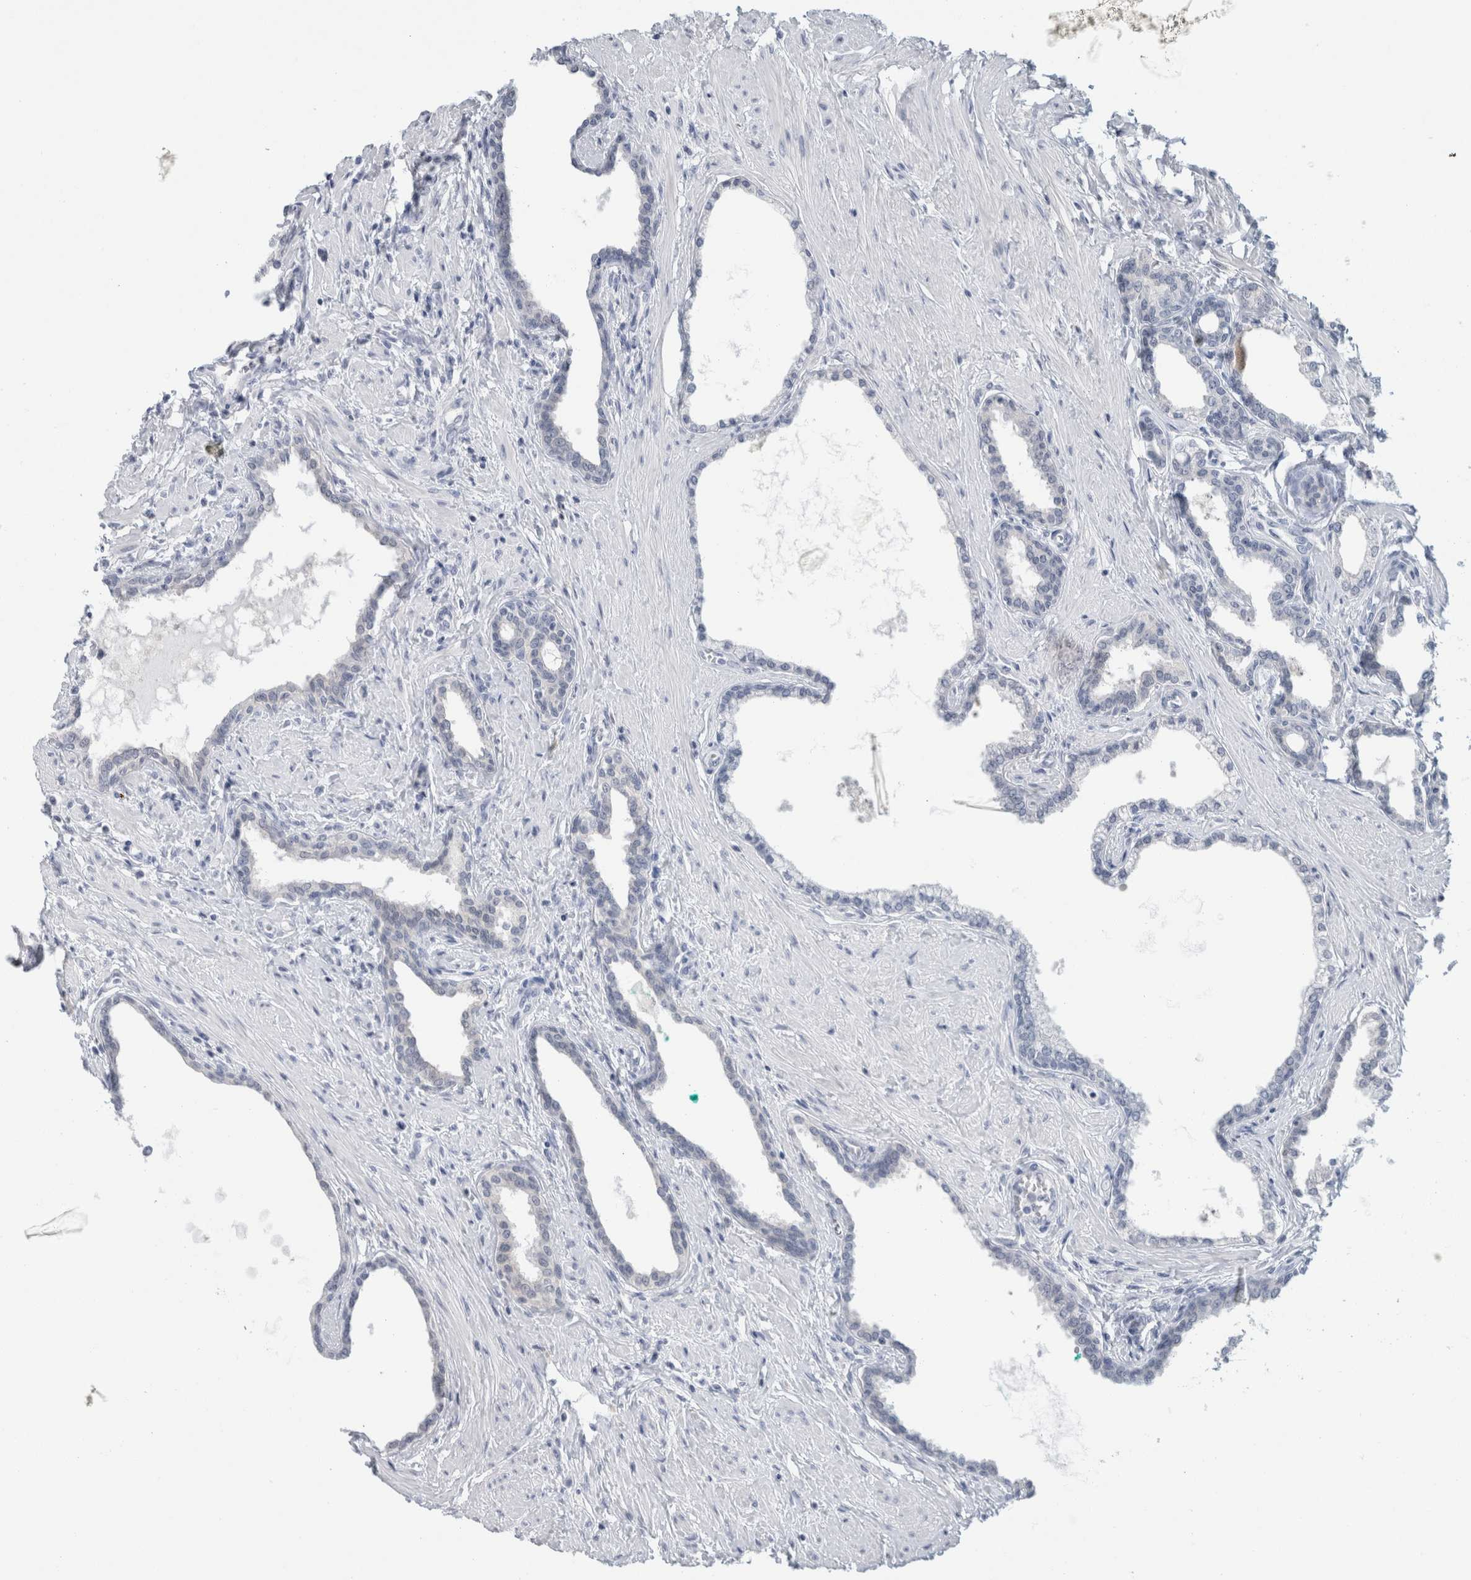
{"staining": {"intensity": "negative", "quantity": "none", "location": "none"}, "tissue": "prostate cancer", "cell_type": "Tumor cells", "image_type": "cancer", "snomed": [{"axis": "morphology", "description": "Adenocarcinoma, High grade"}, {"axis": "topography", "description": "Prostate"}], "caption": "DAB immunohistochemical staining of adenocarcinoma (high-grade) (prostate) shows no significant expression in tumor cells.", "gene": "CASP6", "patient": {"sex": "male", "age": 52}}